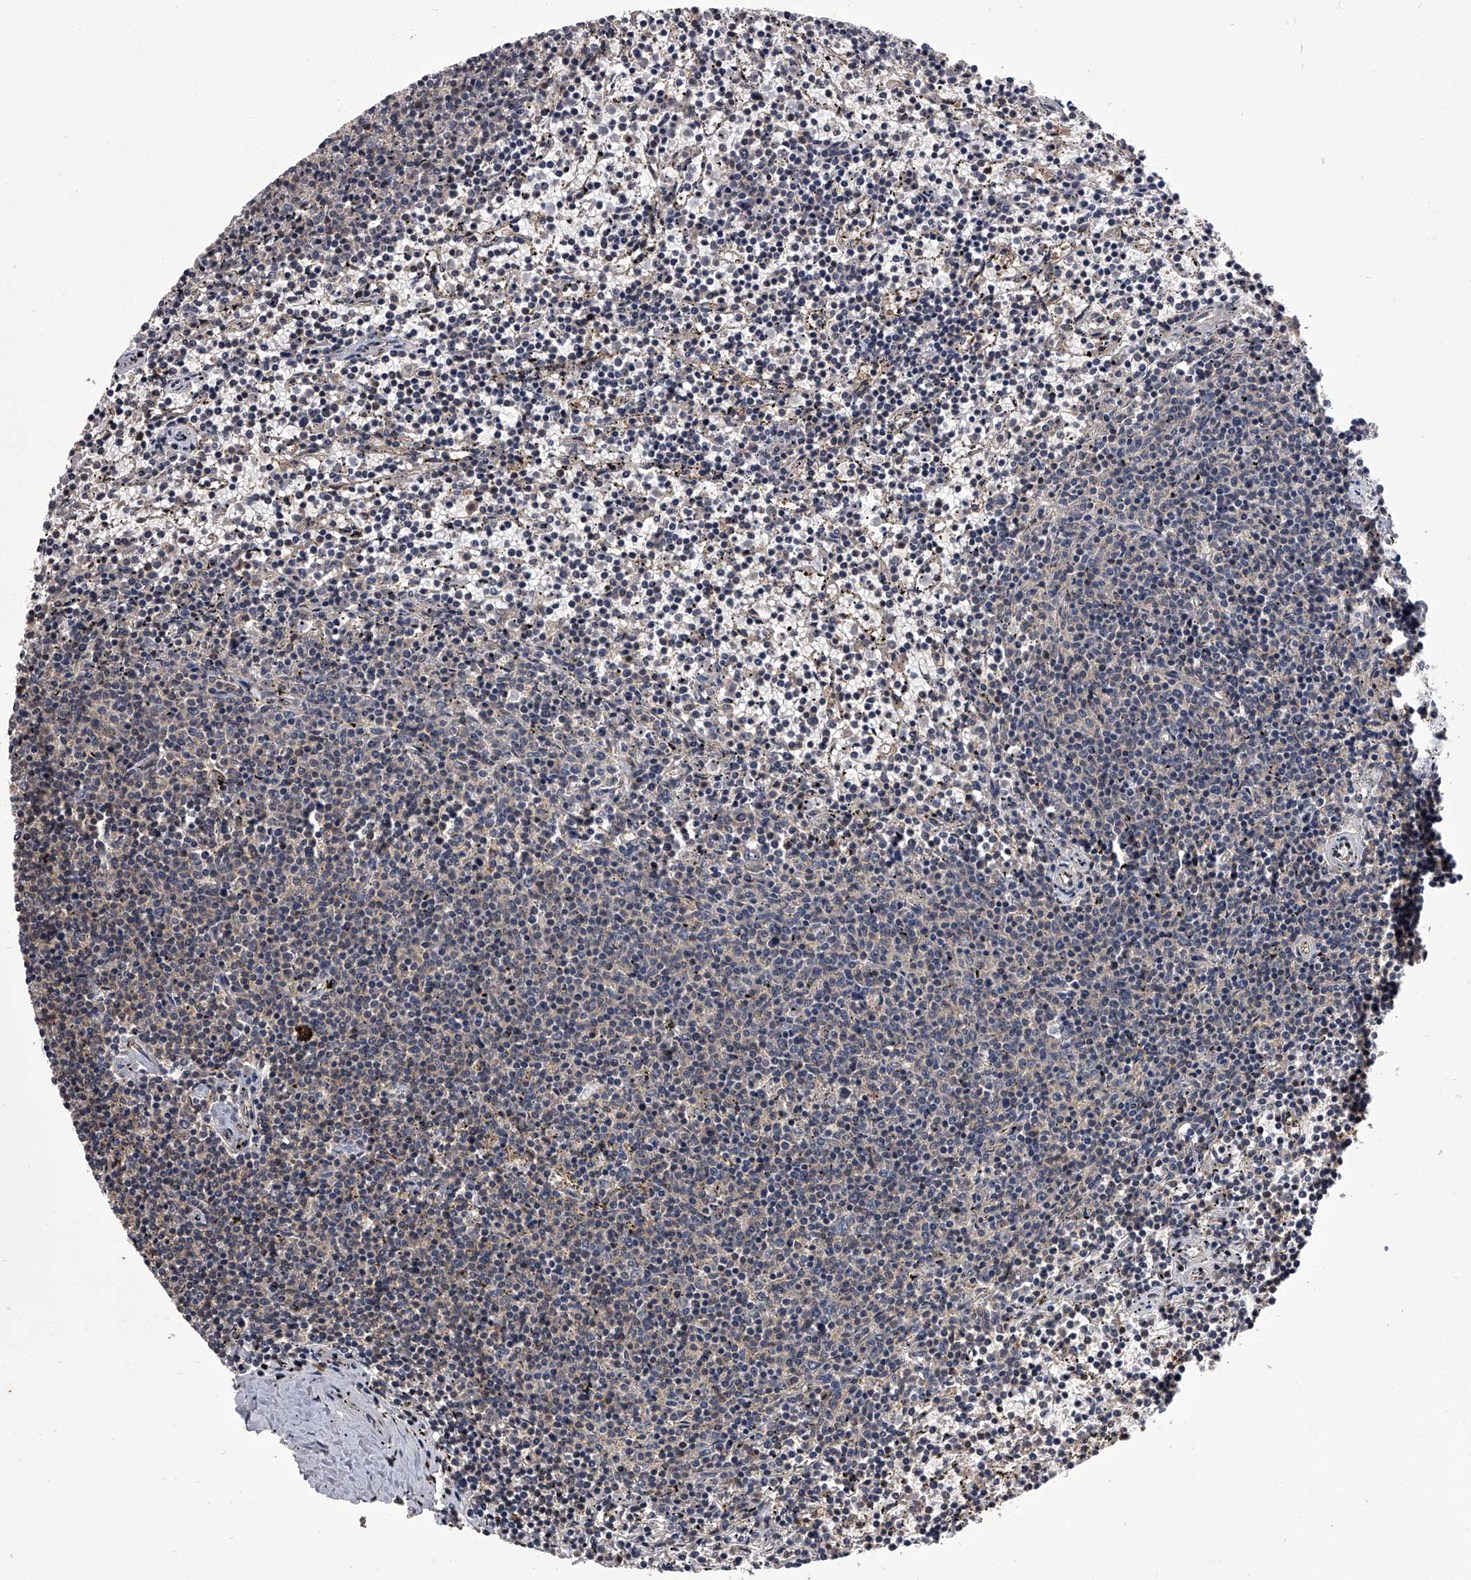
{"staining": {"intensity": "negative", "quantity": "none", "location": "none"}, "tissue": "lymphoma", "cell_type": "Tumor cells", "image_type": "cancer", "snomed": [{"axis": "morphology", "description": "Malignant lymphoma, non-Hodgkin's type, Low grade"}, {"axis": "topography", "description": "Spleen"}], "caption": "Malignant lymphoma, non-Hodgkin's type (low-grade) was stained to show a protein in brown. There is no significant staining in tumor cells.", "gene": "SLC18B1", "patient": {"sex": "female", "age": 50}}